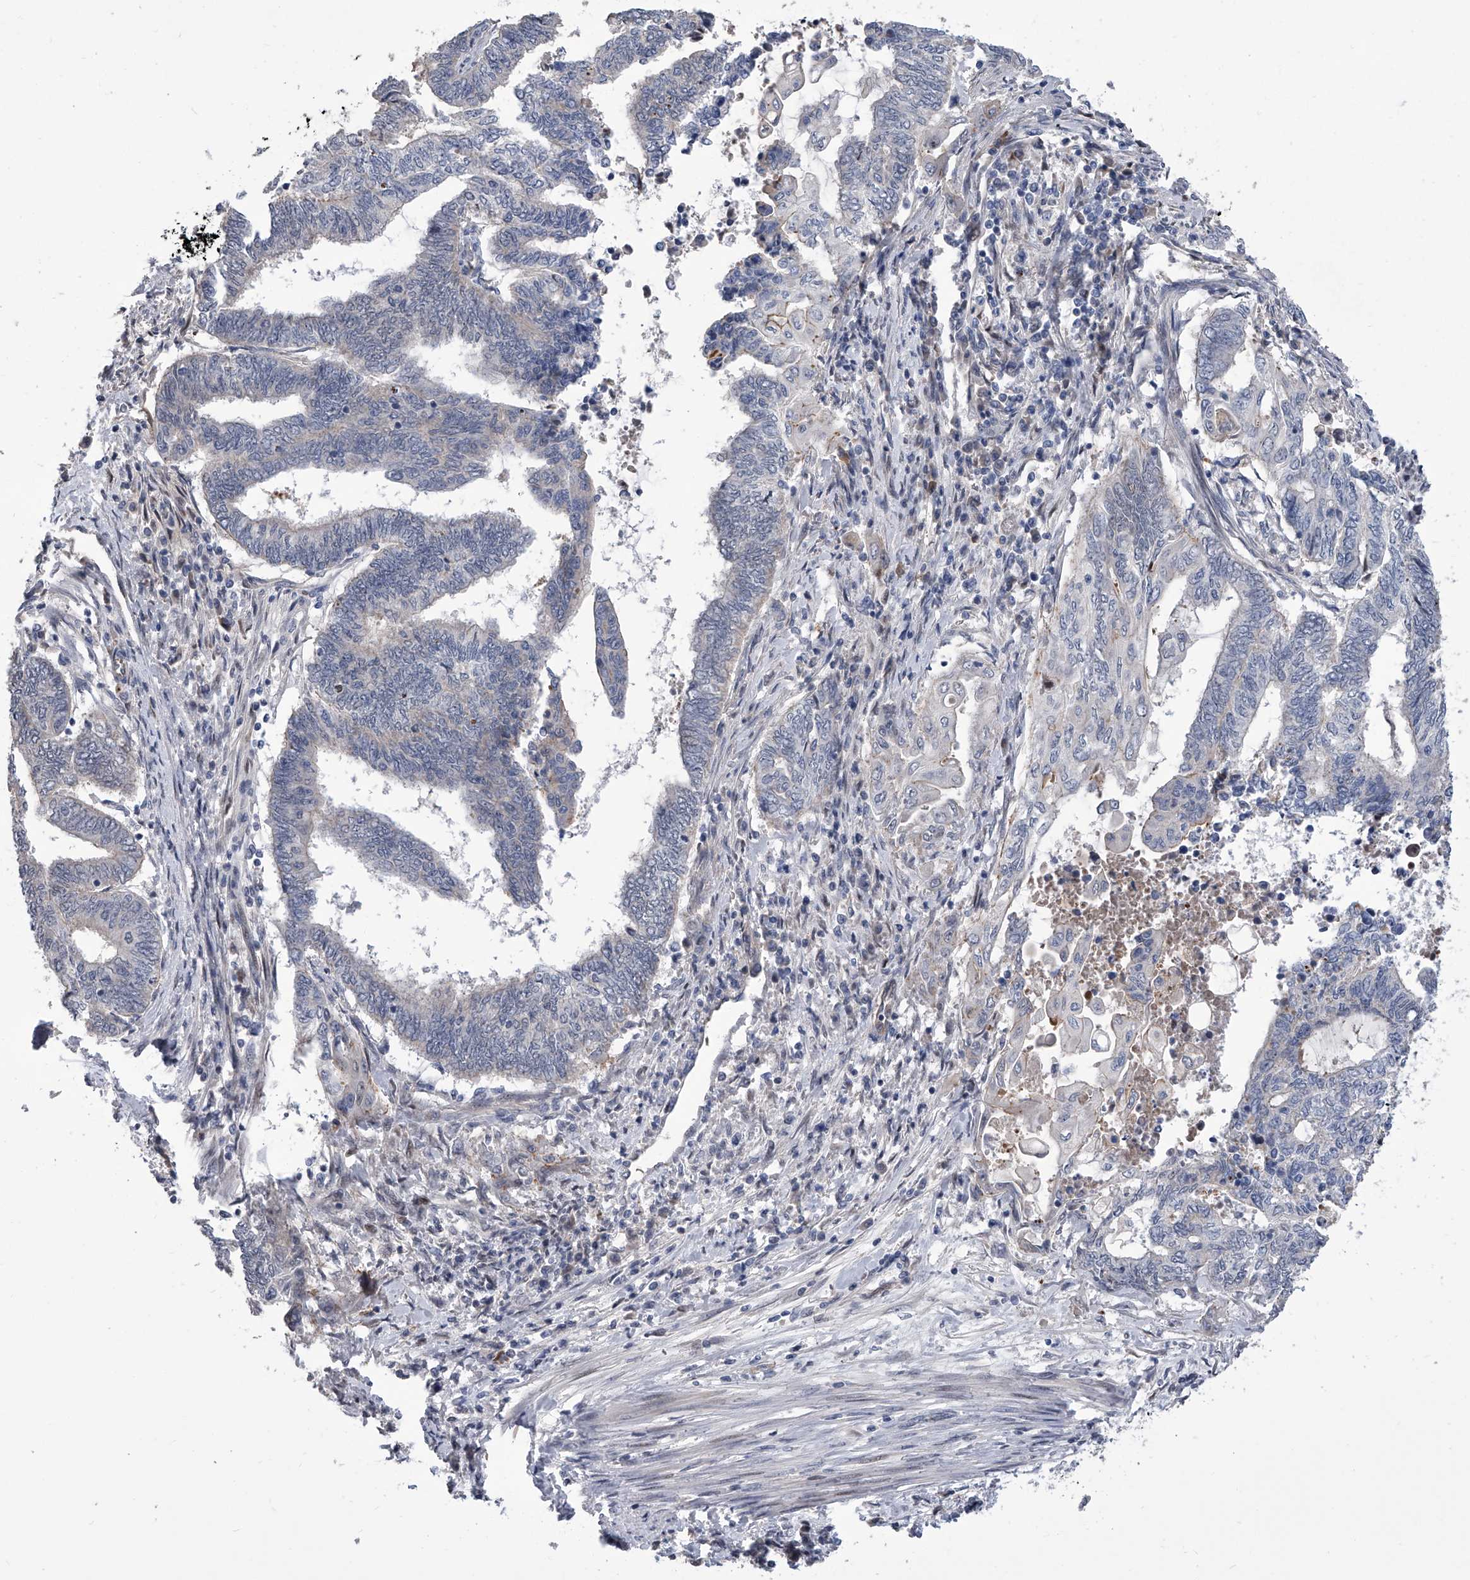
{"staining": {"intensity": "negative", "quantity": "none", "location": "none"}, "tissue": "endometrial cancer", "cell_type": "Tumor cells", "image_type": "cancer", "snomed": [{"axis": "morphology", "description": "Adenocarcinoma, NOS"}, {"axis": "topography", "description": "Uterus"}, {"axis": "topography", "description": "Endometrium"}], "caption": "The photomicrograph demonstrates no staining of tumor cells in endometrial cancer. (Brightfield microscopy of DAB (3,3'-diaminobenzidine) IHC at high magnification).", "gene": "ZNF426", "patient": {"sex": "female", "age": 70}}